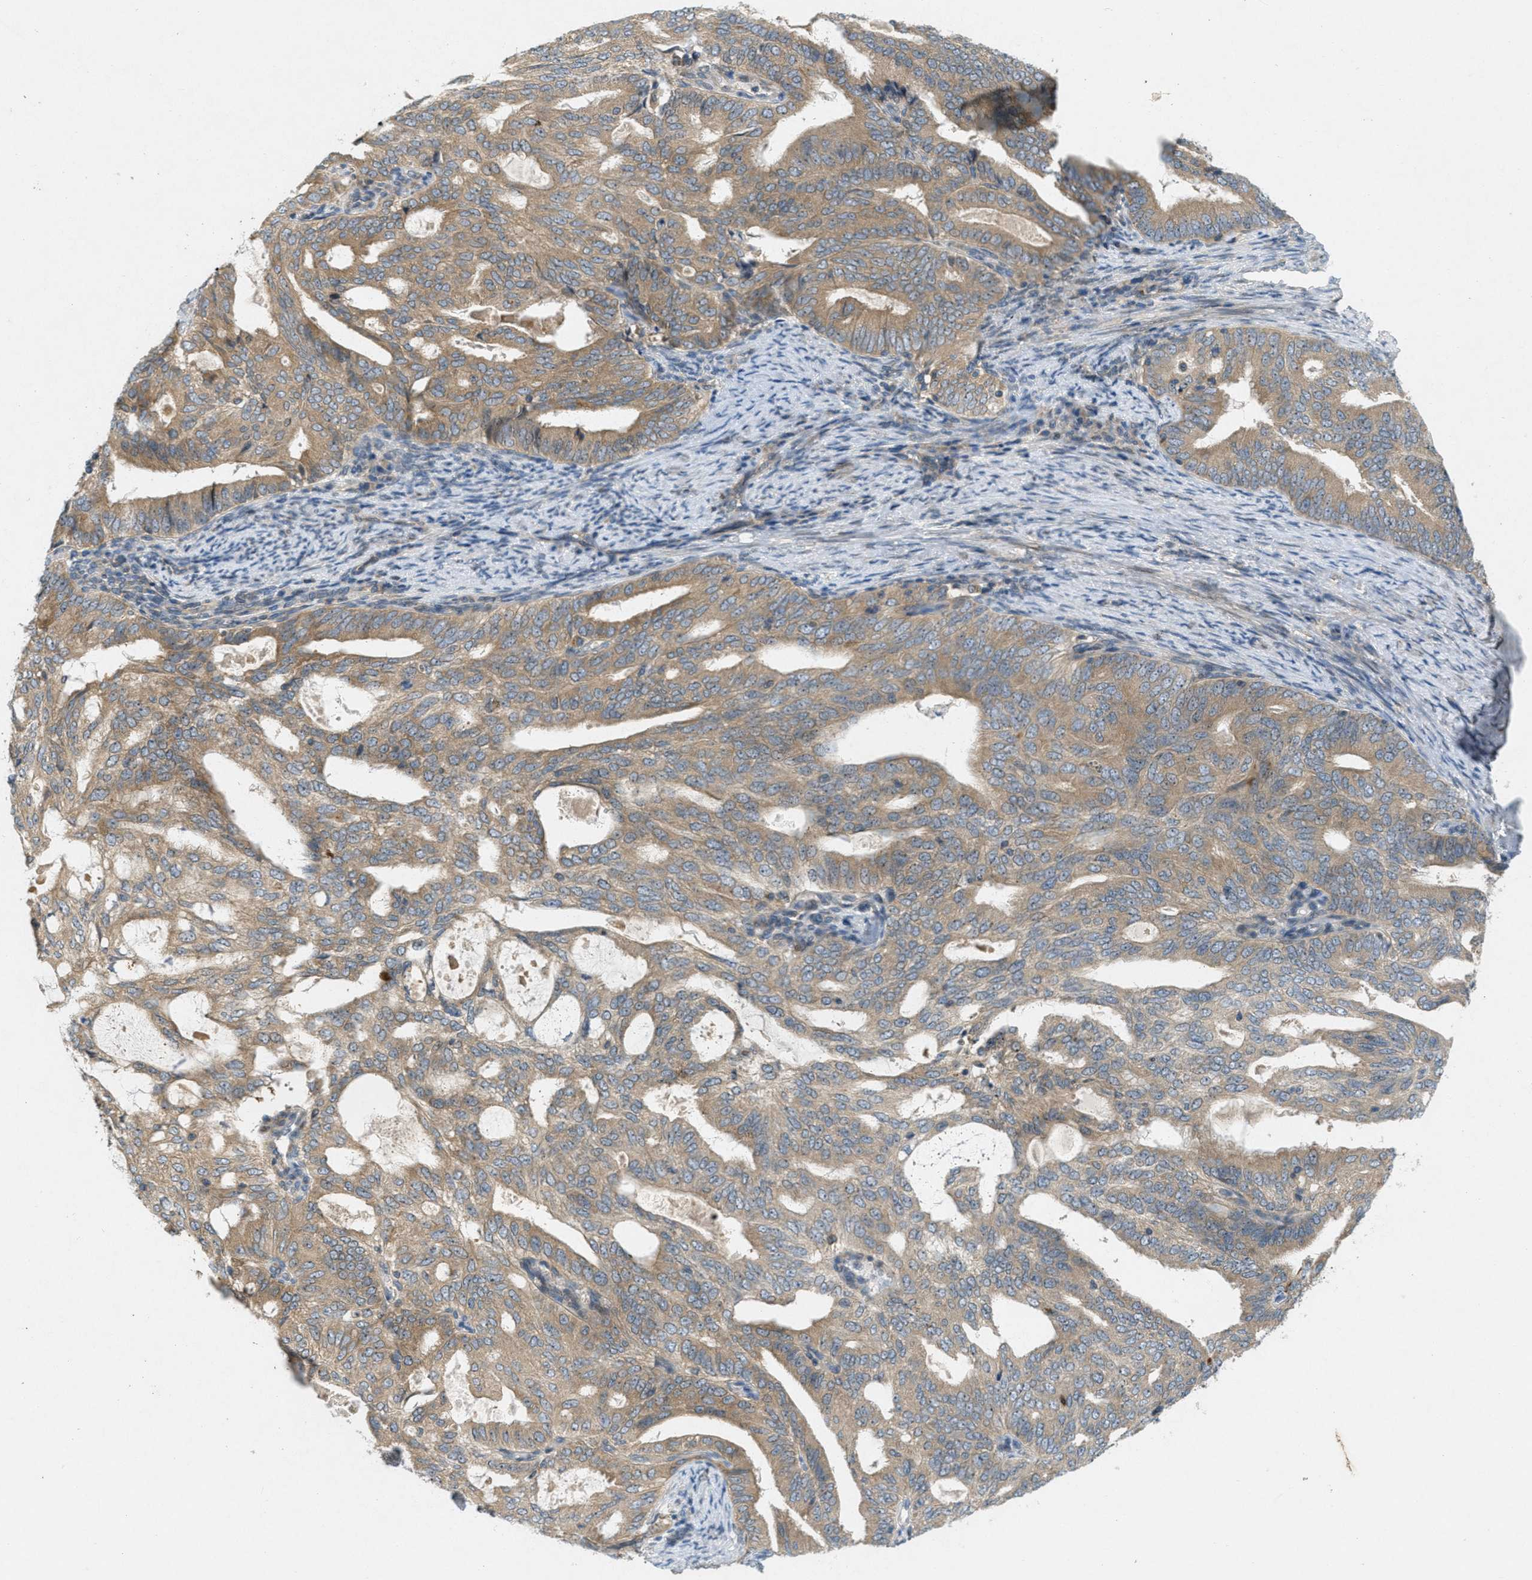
{"staining": {"intensity": "moderate", "quantity": ">75%", "location": "cytoplasmic/membranous"}, "tissue": "endometrial cancer", "cell_type": "Tumor cells", "image_type": "cancer", "snomed": [{"axis": "morphology", "description": "Adenocarcinoma, NOS"}, {"axis": "topography", "description": "Endometrium"}], "caption": "Immunohistochemistry micrograph of neoplastic tissue: adenocarcinoma (endometrial) stained using immunohistochemistry reveals medium levels of moderate protein expression localized specifically in the cytoplasmic/membranous of tumor cells, appearing as a cytoplasmic/membranous brown color.", "gene": "SIGMAR1", "patient": {"sex": "female", "age": 58}}